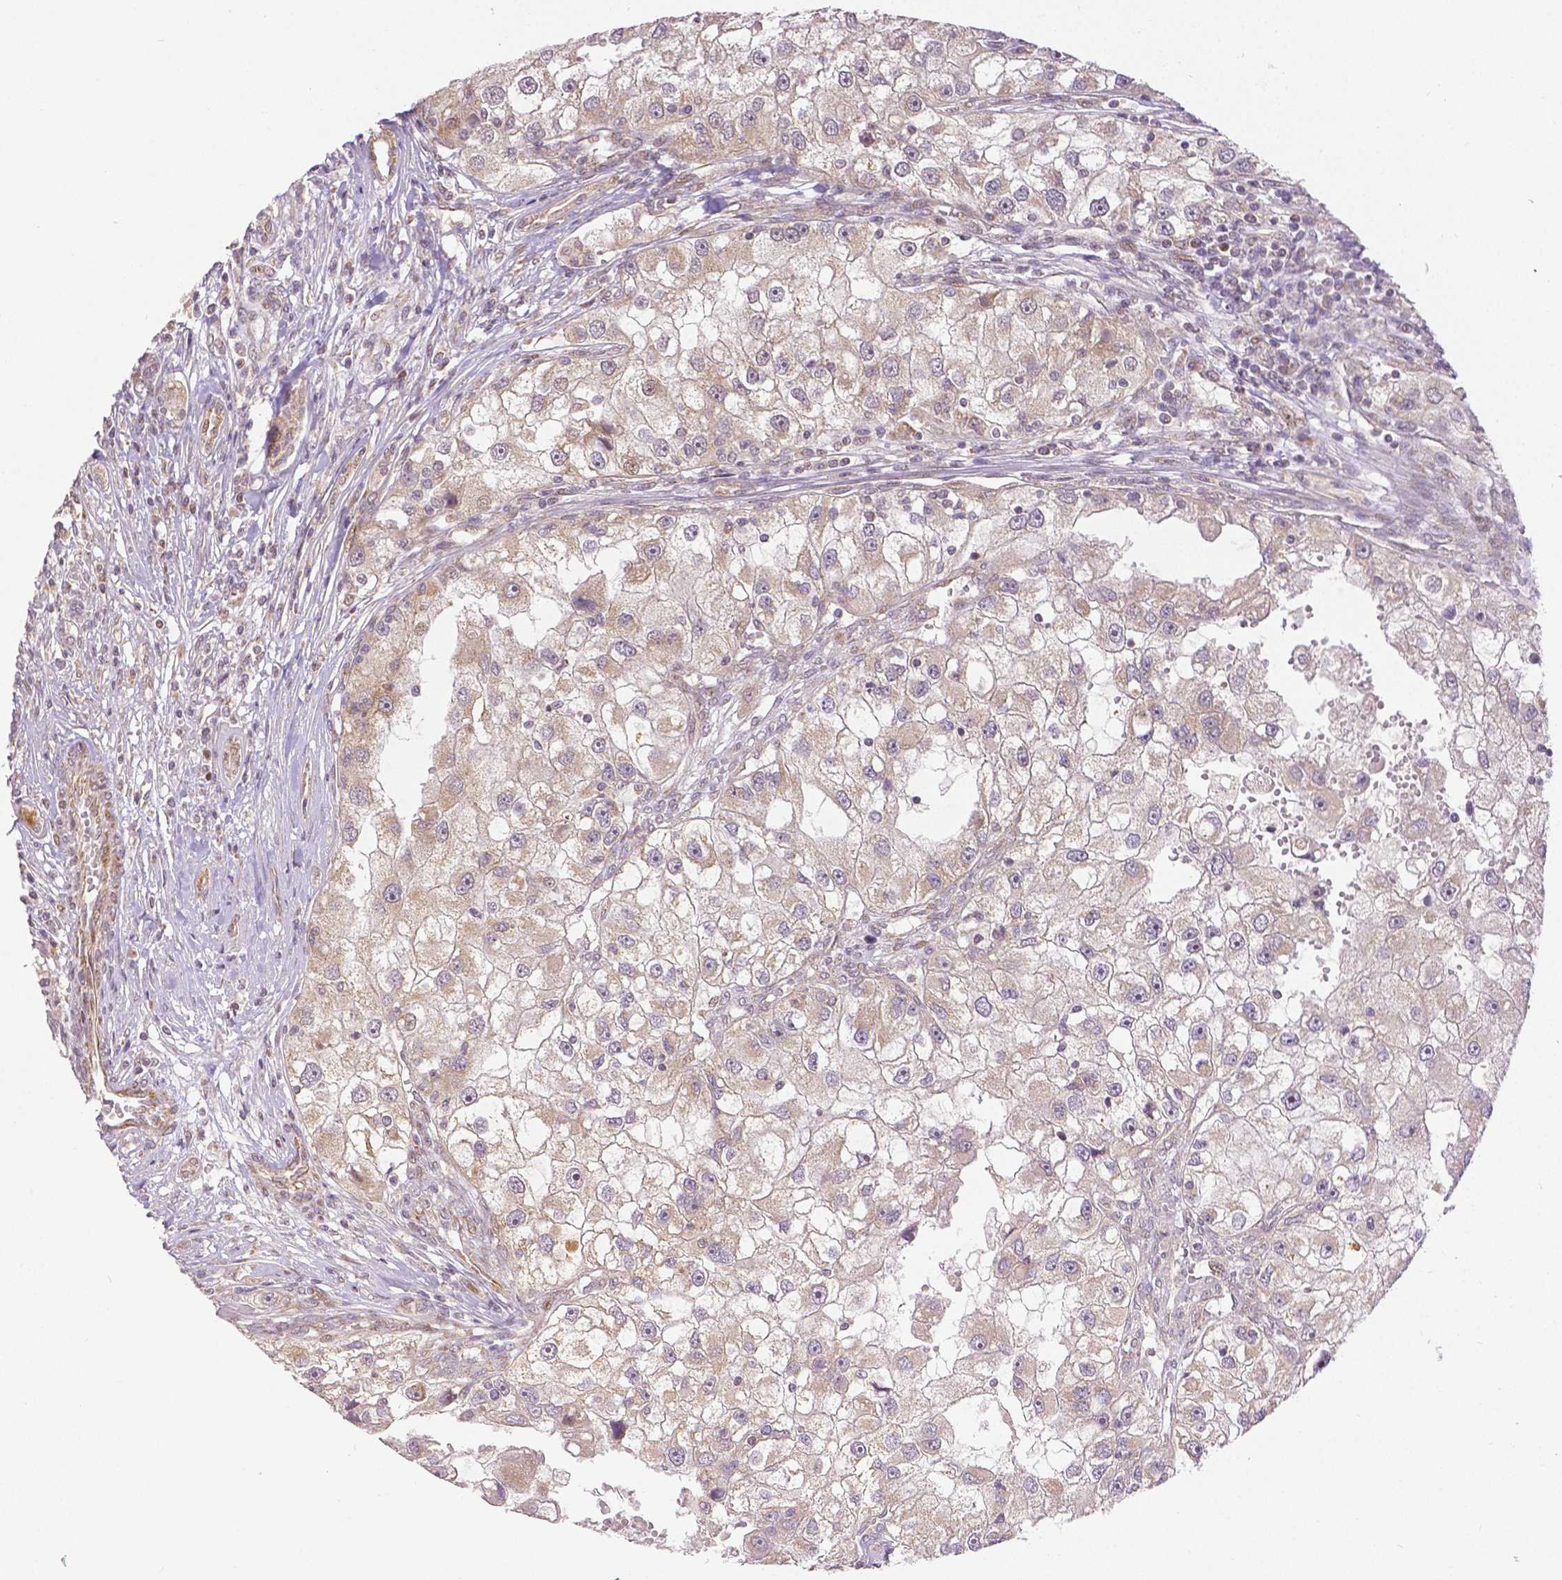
{"staining": {"intensity": "weak", "quantity": "<25%", "location": "nuclear"}, "tissue": "renal cancer", "cell_type": "Tumor cells", "image_type": "cancer", "snomed": [{"axis": "morphology", "description": "Adenocarcinoma, NOS"}, {"axis": "topography", "description": "Kidney"}], "caption": "Human adenocarcinoma (renal) stained for a protein using immunohistochemistry (IHC) reveals no staining in tumor cells.", "gene": "RHOT1", "patient": {"sex": "male", "age": 63}}